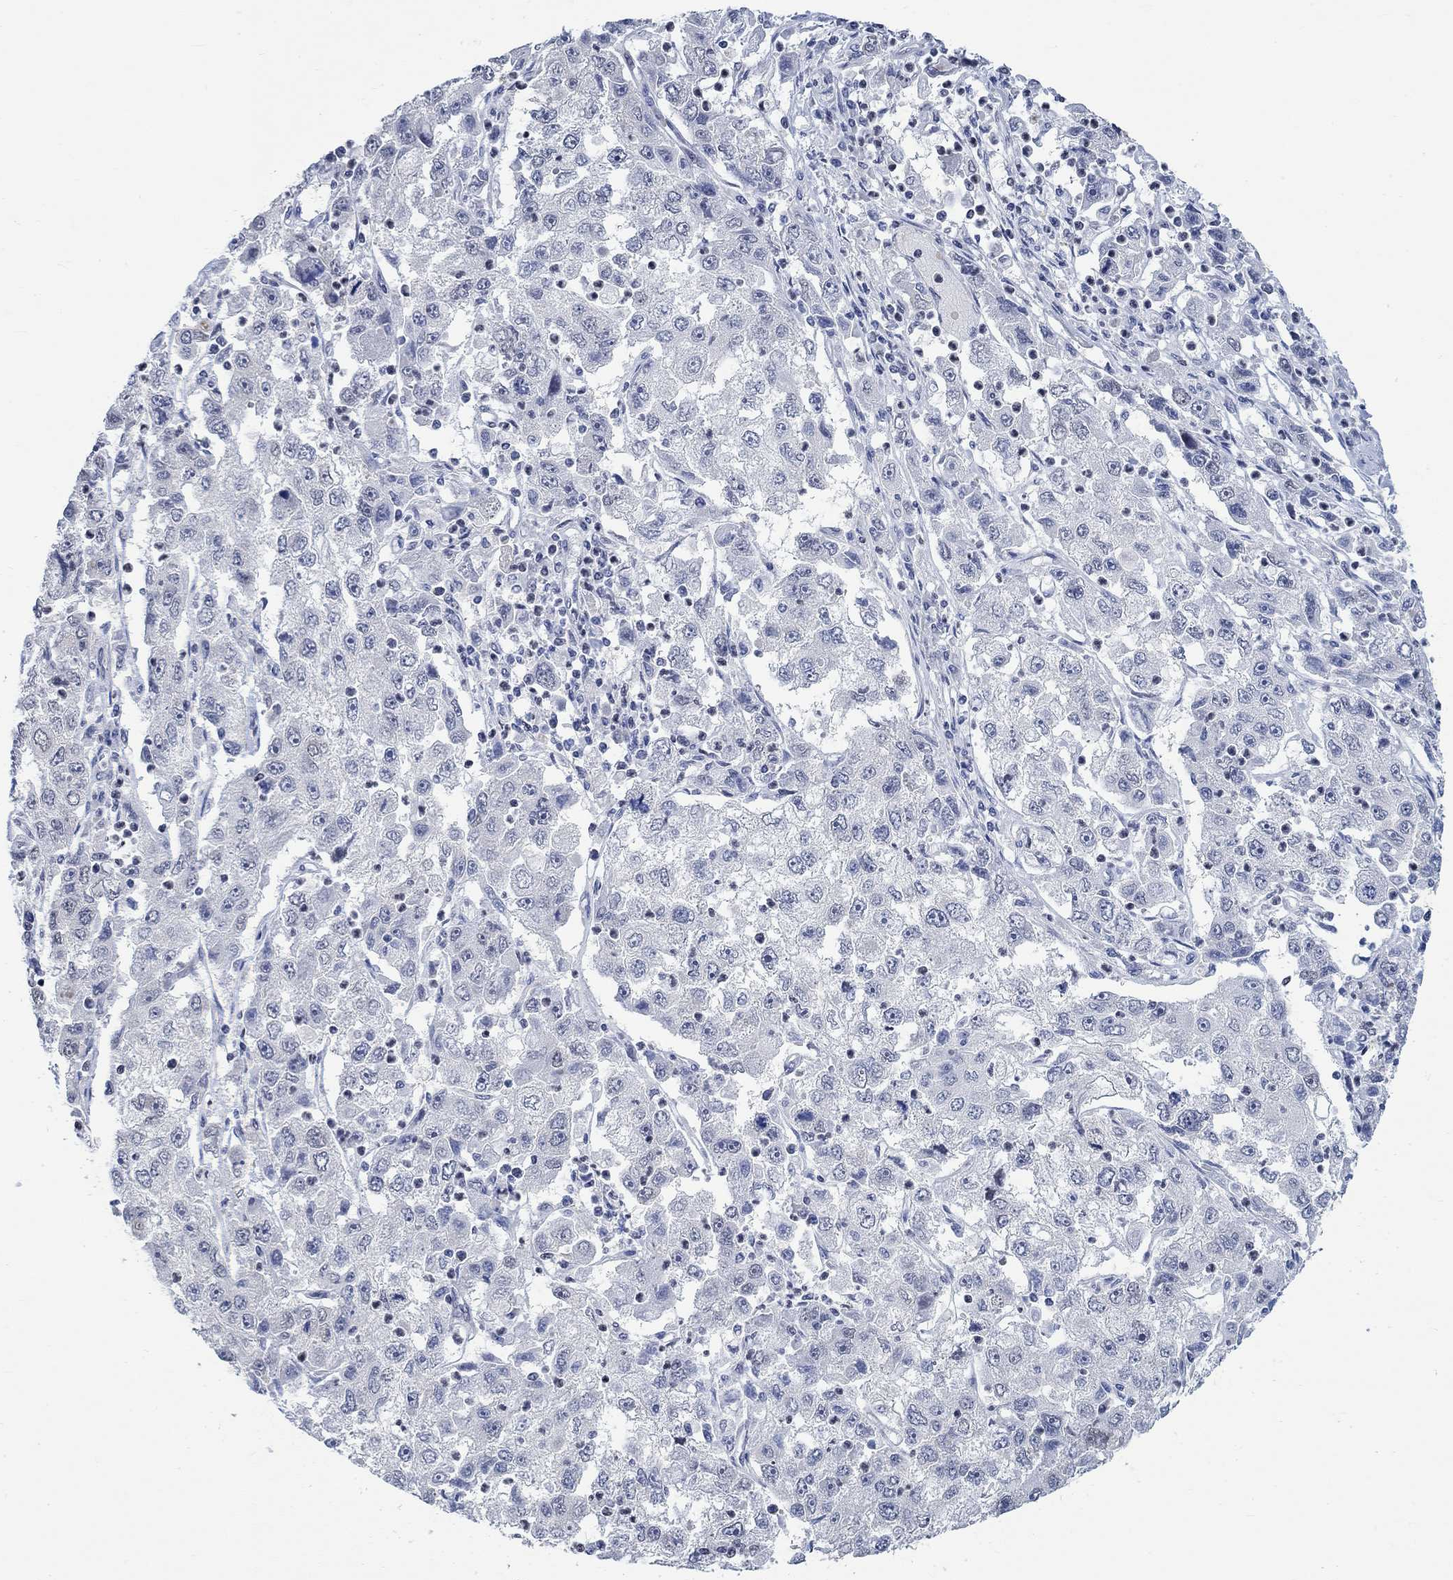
{"staining": {"intensity": "negative", "quantity": "none", "location": "none"}, "tissue": "cervical cancer", "cell_type": "Tumor cells", "image_type": "cancer", "snomed": [{"axis": "morphology", "description": "Squamous cell carcinoma, NOS"}, {"axis": "topography", "description": "Cervix"}], "caption": "Immunohistochemistry (IHC) of cervical cancer displays no expression in tumor cells.", "gene": "KCNH8", "patient": {"sex": "female", "age": 36}}